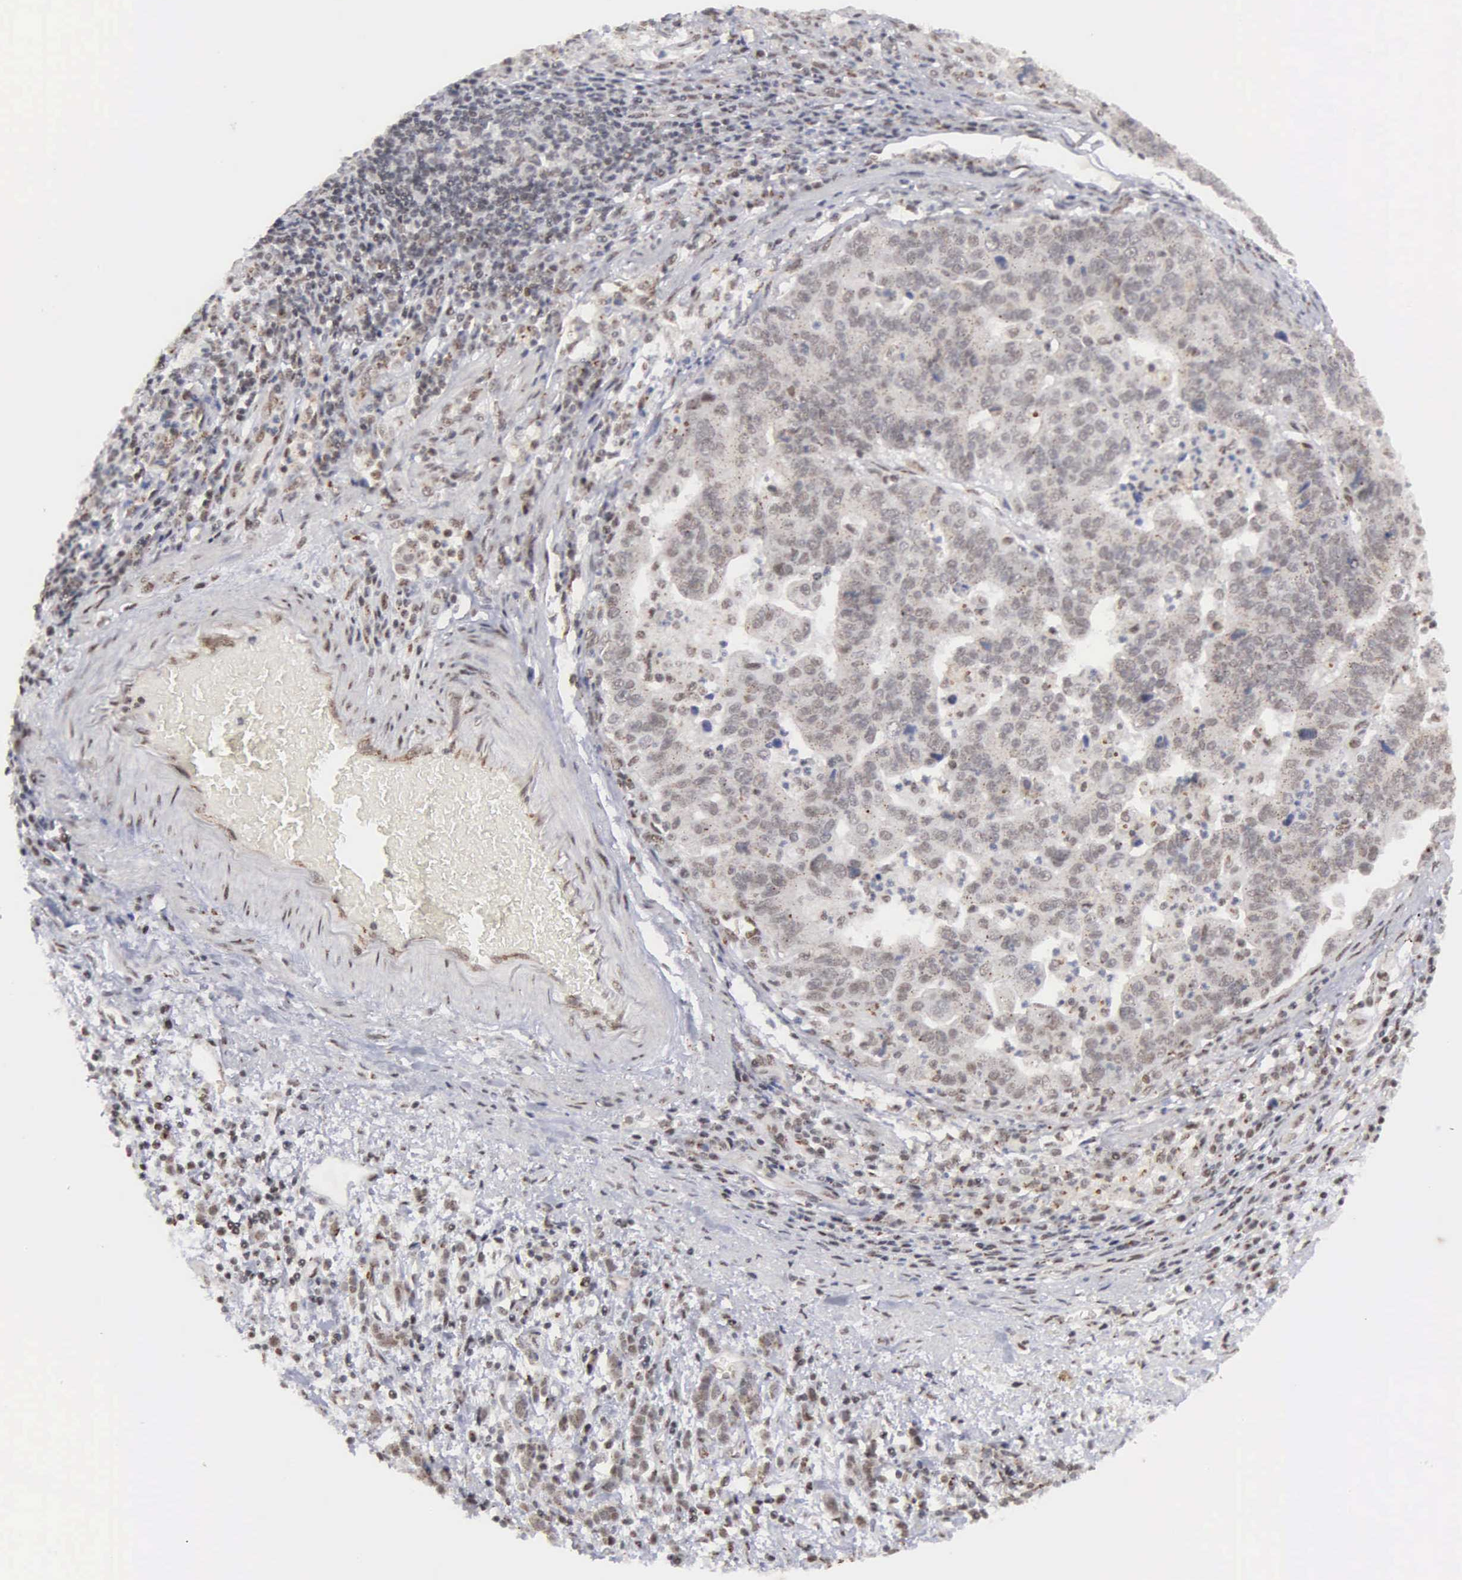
{"staining": {"intensity": "weak", "quantity": "25%-75%", "location": "cytoplasmic/membranous"}, "tissue": "stomach cancer", "cell_type": "Tumor cells", "image_type": "cancer", "snomed": [{"axis": "morphology", "description": "Adenocarcinoma, NOS"}, {"axis": "topography", "description": "Stomach, upper"}], "caption": "Human stomach cancer (adenocarcinoma) stained with a protein marker shows weak staining in tumor cells.", "gene": "GTF2A1", "patient": {"sex": "female", "age": 50}}